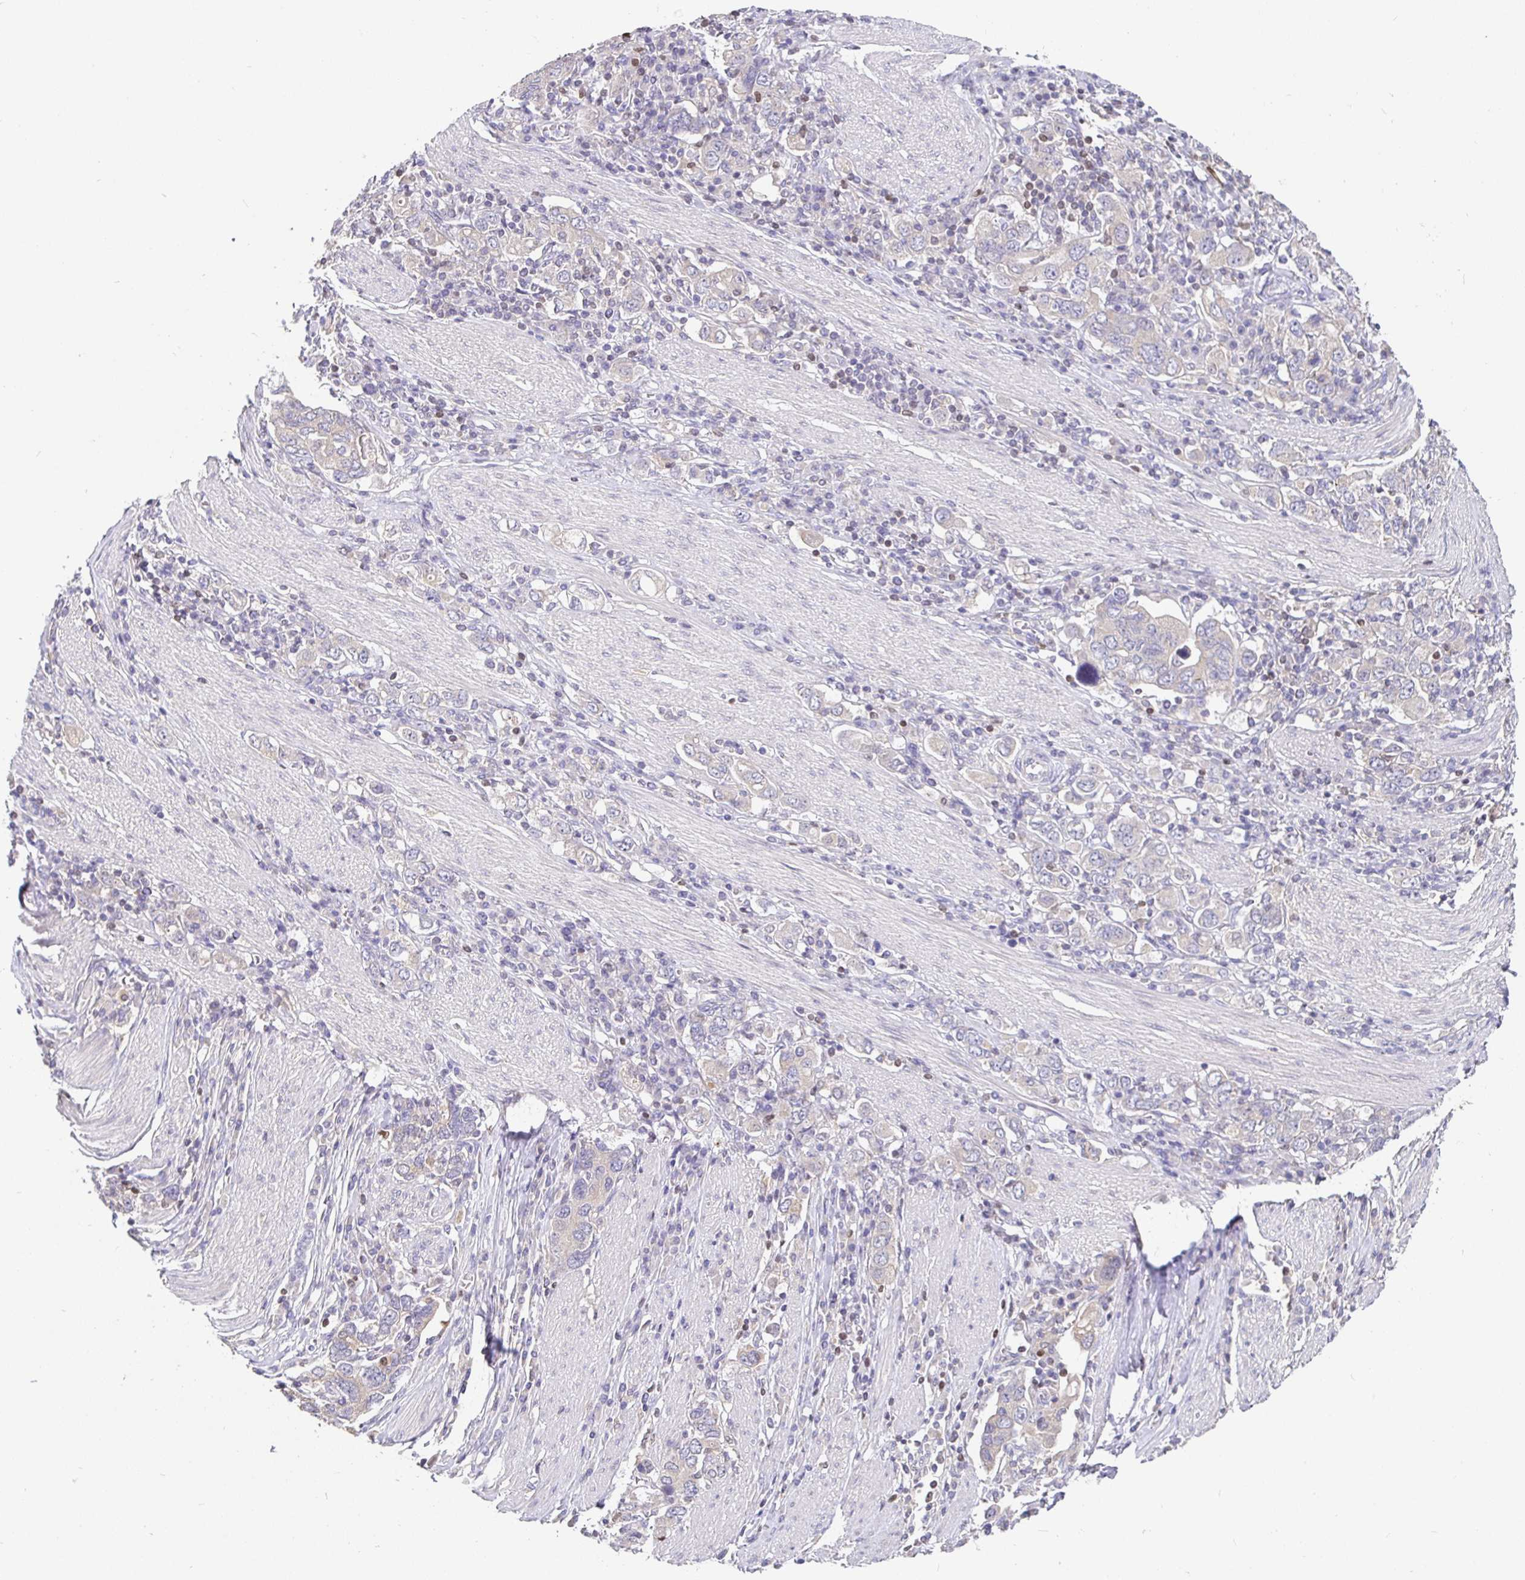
{"staining": {"intensity": "negative", "quantity": "none", "location": "none"}, "tissue": "stomach cancer", "cell_type": "Tumor cells", "image_type": "cancer", "snomed": [{"axis": "morphology", "description": "Adenocarcinoma, NOS"}, {"axis": "topography", "description": "Stomach, upper"}, {"axis": "topography", "description": "Stomach"}], "caption": "Immunohistochemistry (IHC) micrograph of human adenocarcinoma (stomach) stained for a protein (brown), which reveals no staining in tumor cells.", "gene": "SATB1", "patient": {"sex": "male", "age": 62}}